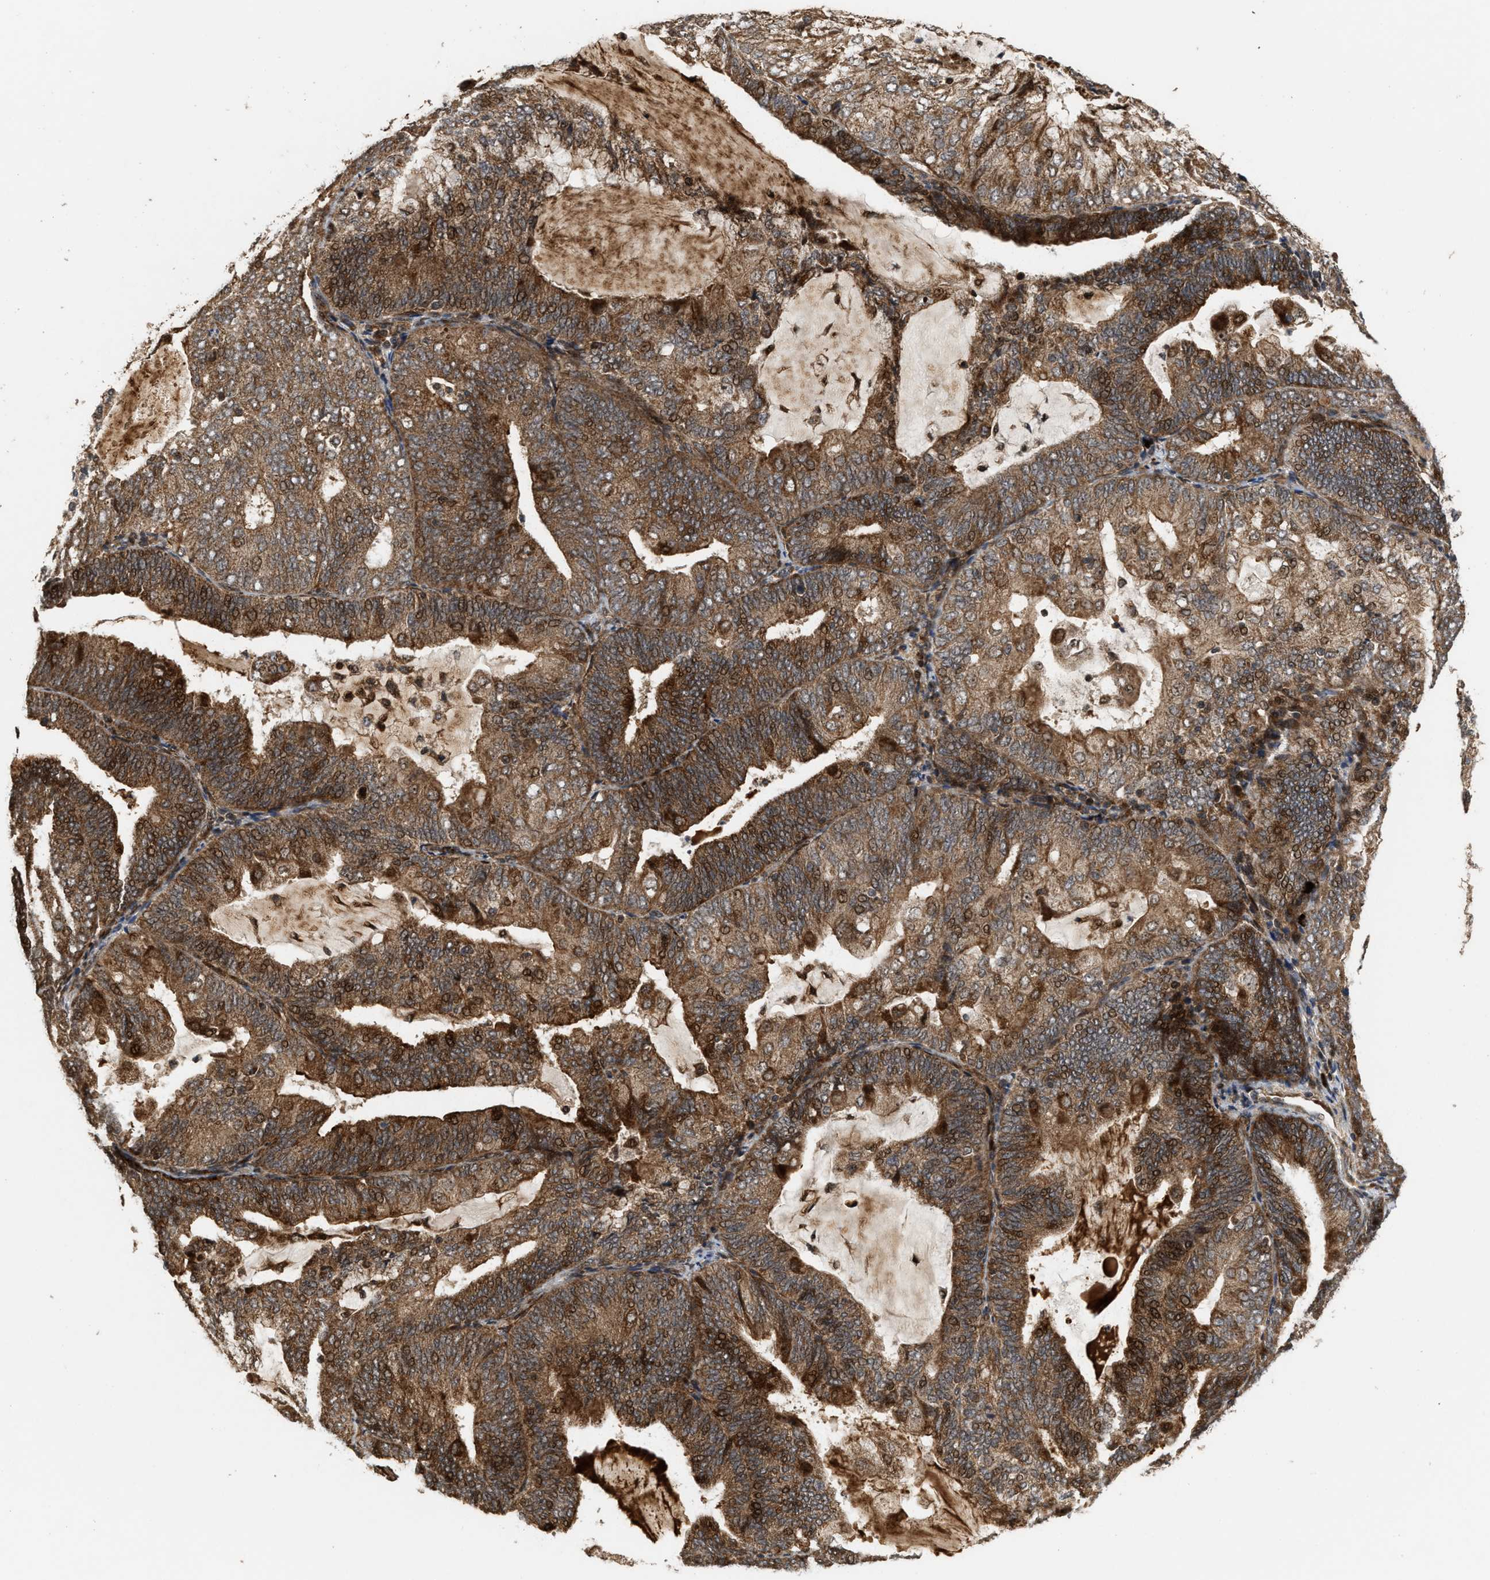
{"staining": {"intensity": "moderate", "quantity": ">75%", "location": "cytoplasmic/membranous,nuclear"}, "tissue": "endometrial cancer", "cell_type": "Tumor cells", "image_type": "cancer", "snomed": [{"axis": "morphology", "description": "Adenocarcinoma, NOS"}, {"axis": "topography", "description": "Endometrium"}], "caption": "Protein staining shows moderate cytoplasmic/membranous and nuclear positivity in approximately >75% of tumor cells in endometrial cancer (adenocarcinoma).", "gene": "ELP2", "patient": {"sex": "female", "age": 81}}